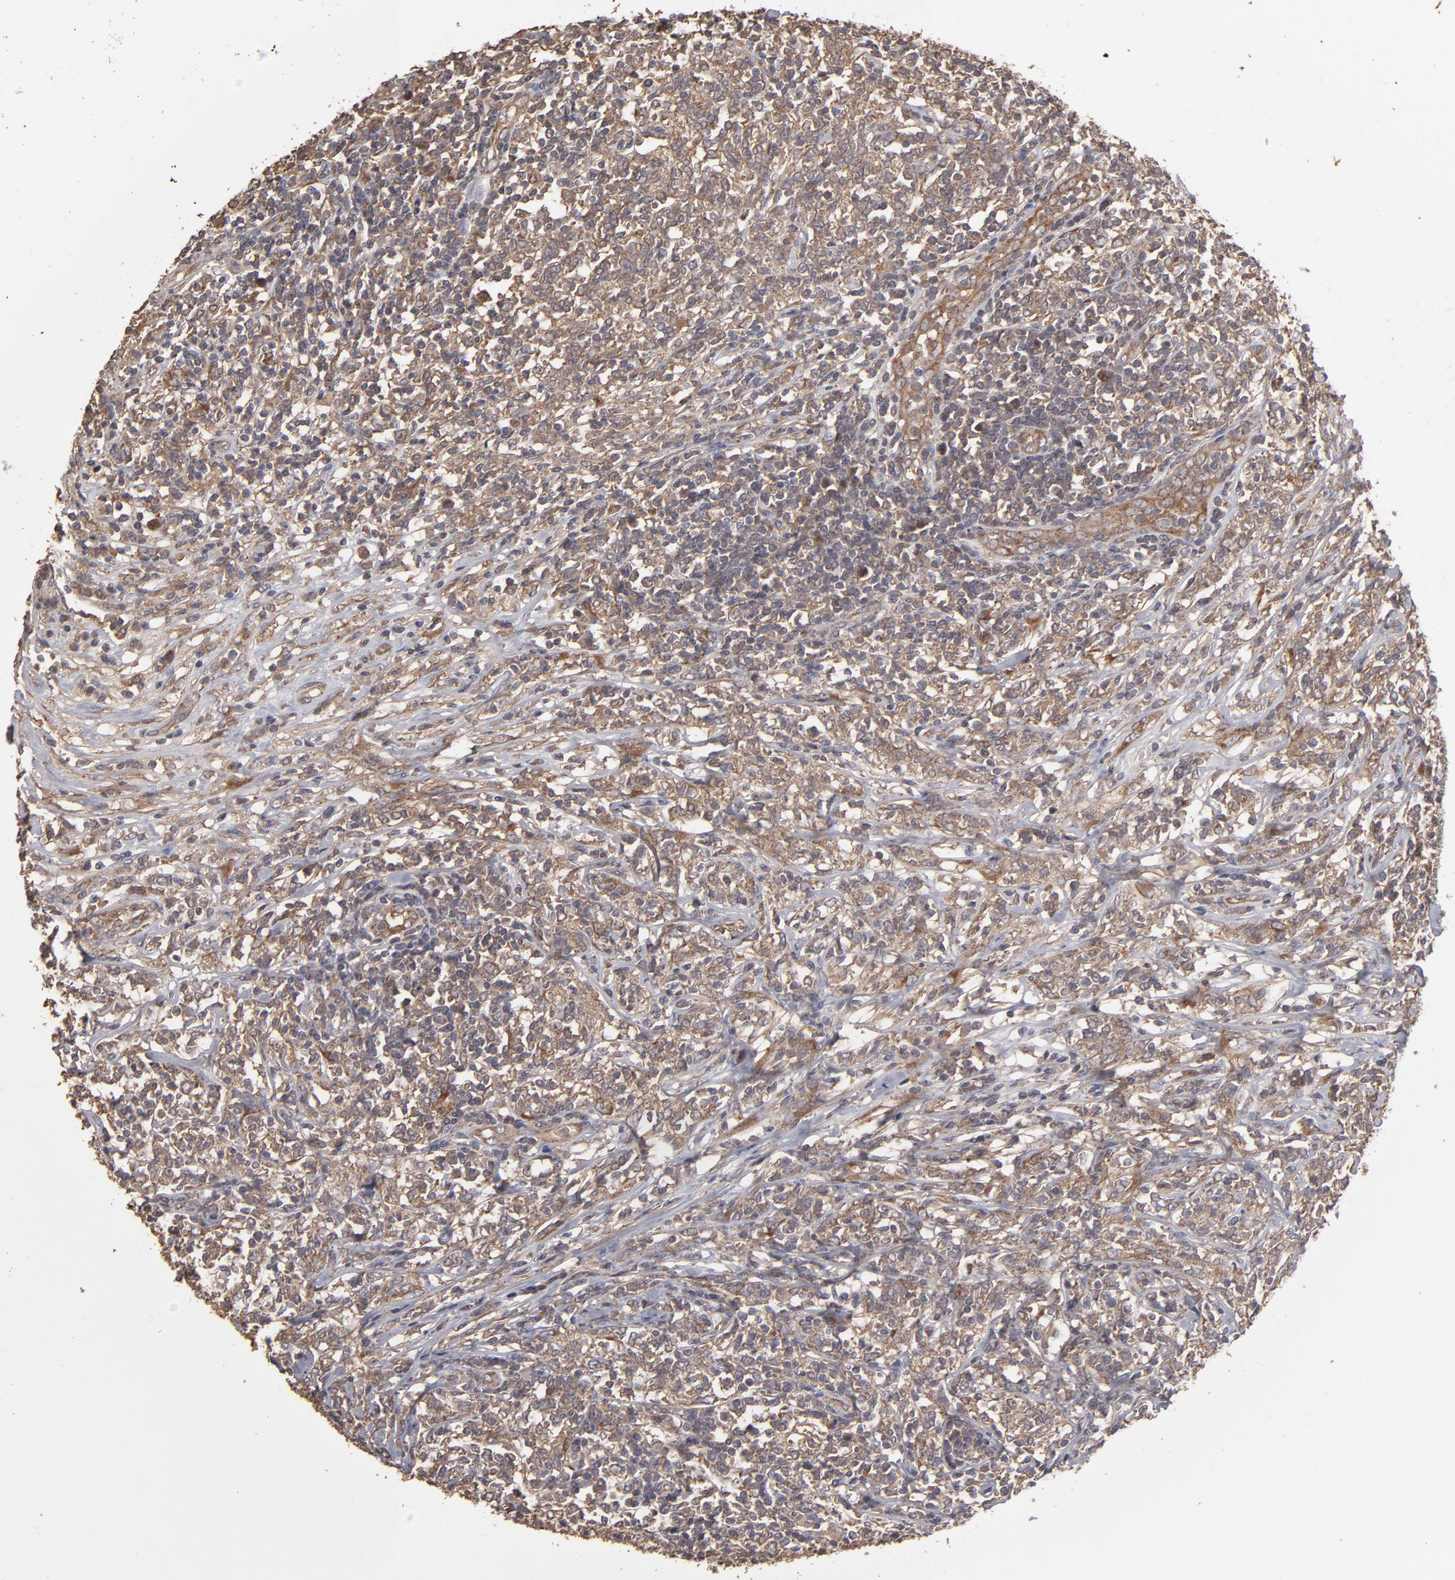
{"staining": {"intensity": "moderate", "quantity": ">75%", "location": "cytoplasmic/membranous"}, "tissue": "lymphoma", "cell_type": "Tumor cells", "image_type": "cancer", "snomed": [{"axis": "morphology", "description": "Malignant lymphoma, non-Hodgkin's type, High grade"}, {"axis": "topography", "description": "Lymph node"}], "caption": "Lymphoma stained with DAB (3,3'-diaminobenzidine) IHC exhibits medium levels of moderate cytoplasmic/membranous expression in approximately >75% of tumor cells.", "gene": "MMP2", "patient": {"sex": "female", "age": 84}}